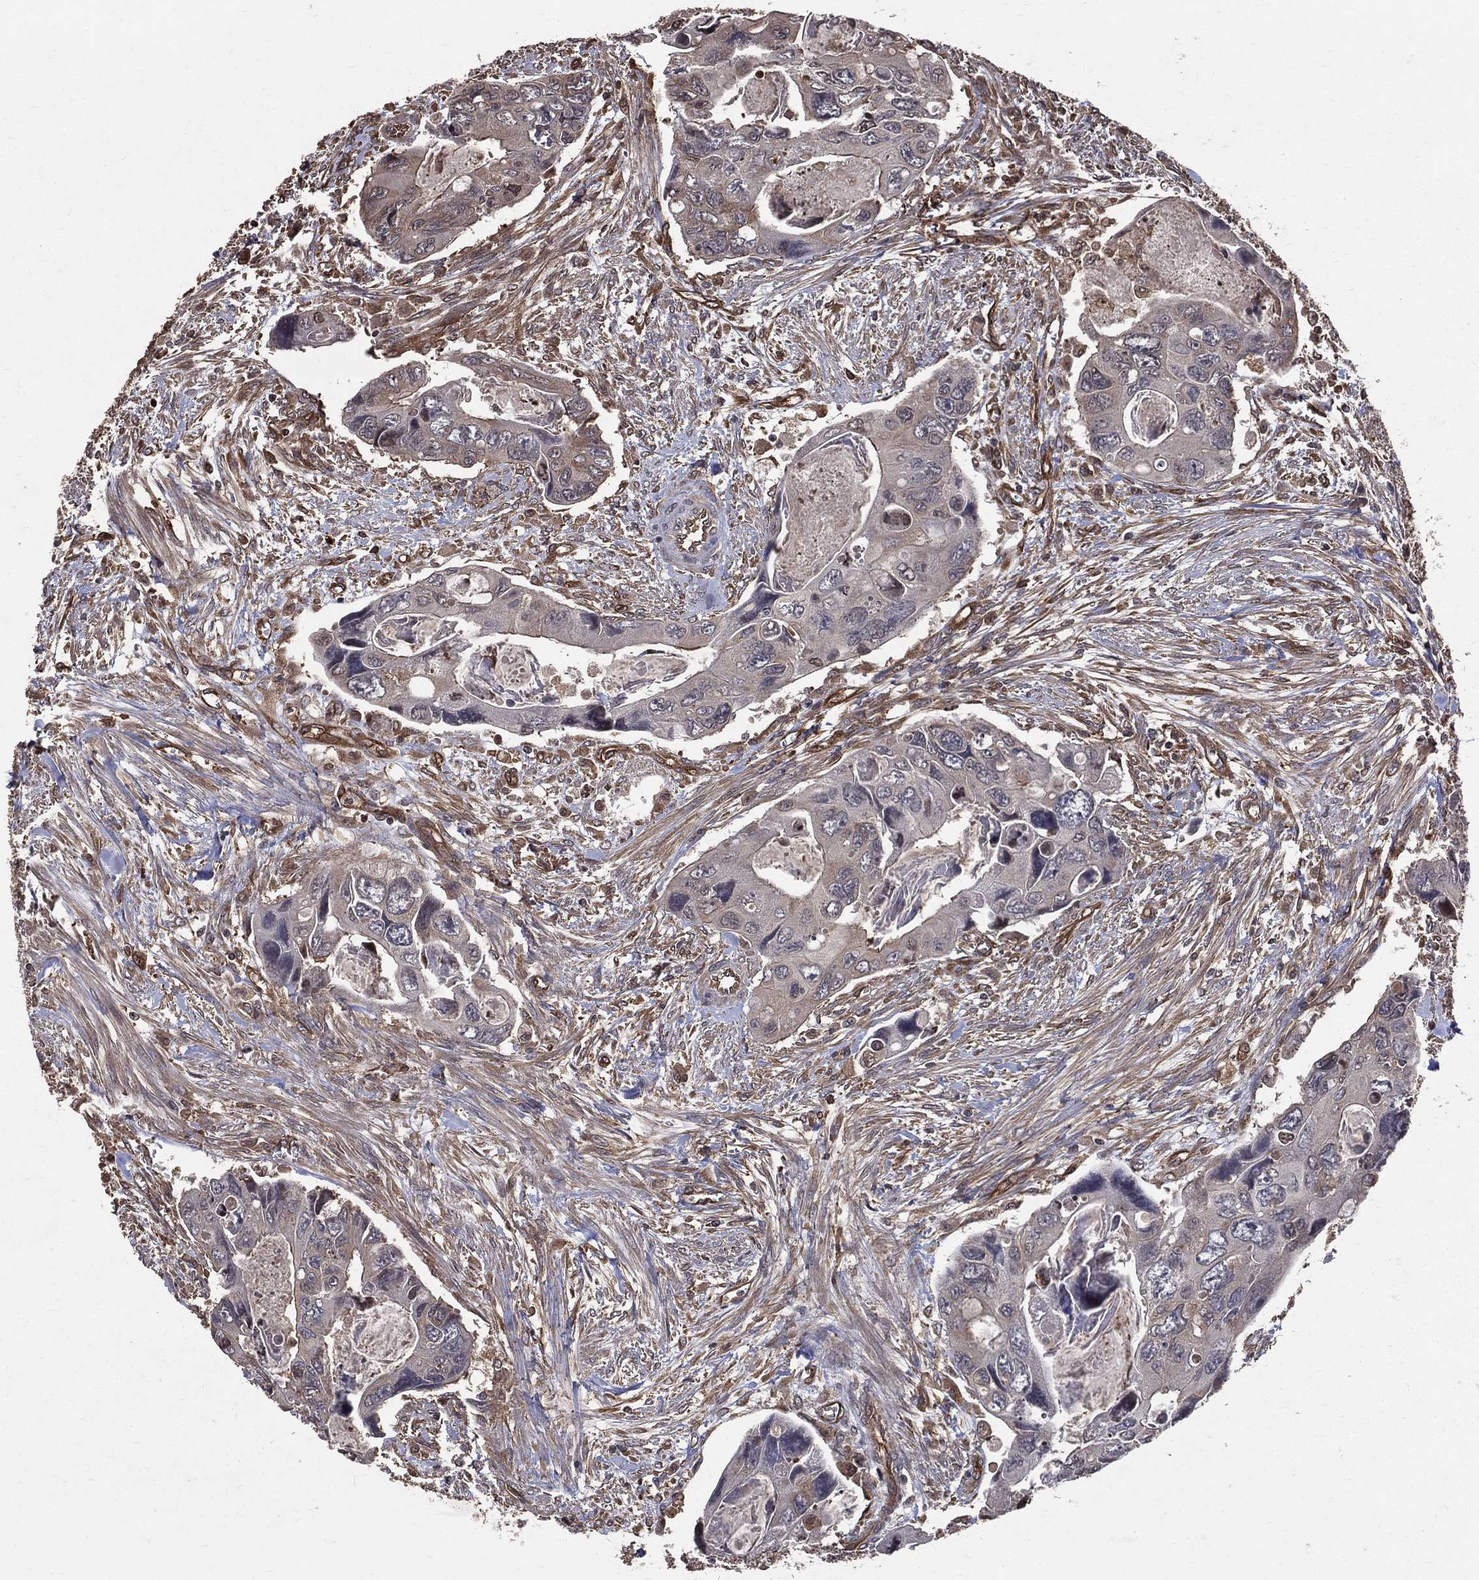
{"staining": {"intensity": "weak", "quantity": "25%-75%", "location": "cytoplasmic/membranous"}, "tissue": "colorectal cancer", "cell_type": "Tumor cells", "image_type": "cancer", "snomed": [{"axis": "morphology", "description": "Adenocarcinoma, NOS"}, {"axis": "topography", "description": "Rectum"}], "caption": "High-power microscopy captured an immunohistochemistry histopathology image of colorectal cancer (adenocarcinoma), revealing weak cytoplasmic/membranous expression in approximately 25%-75% of tumor cells. Nuclei are stained in blue.", "gene": "DPYSL2", "patient": {"sex": "male", "age": 62}}